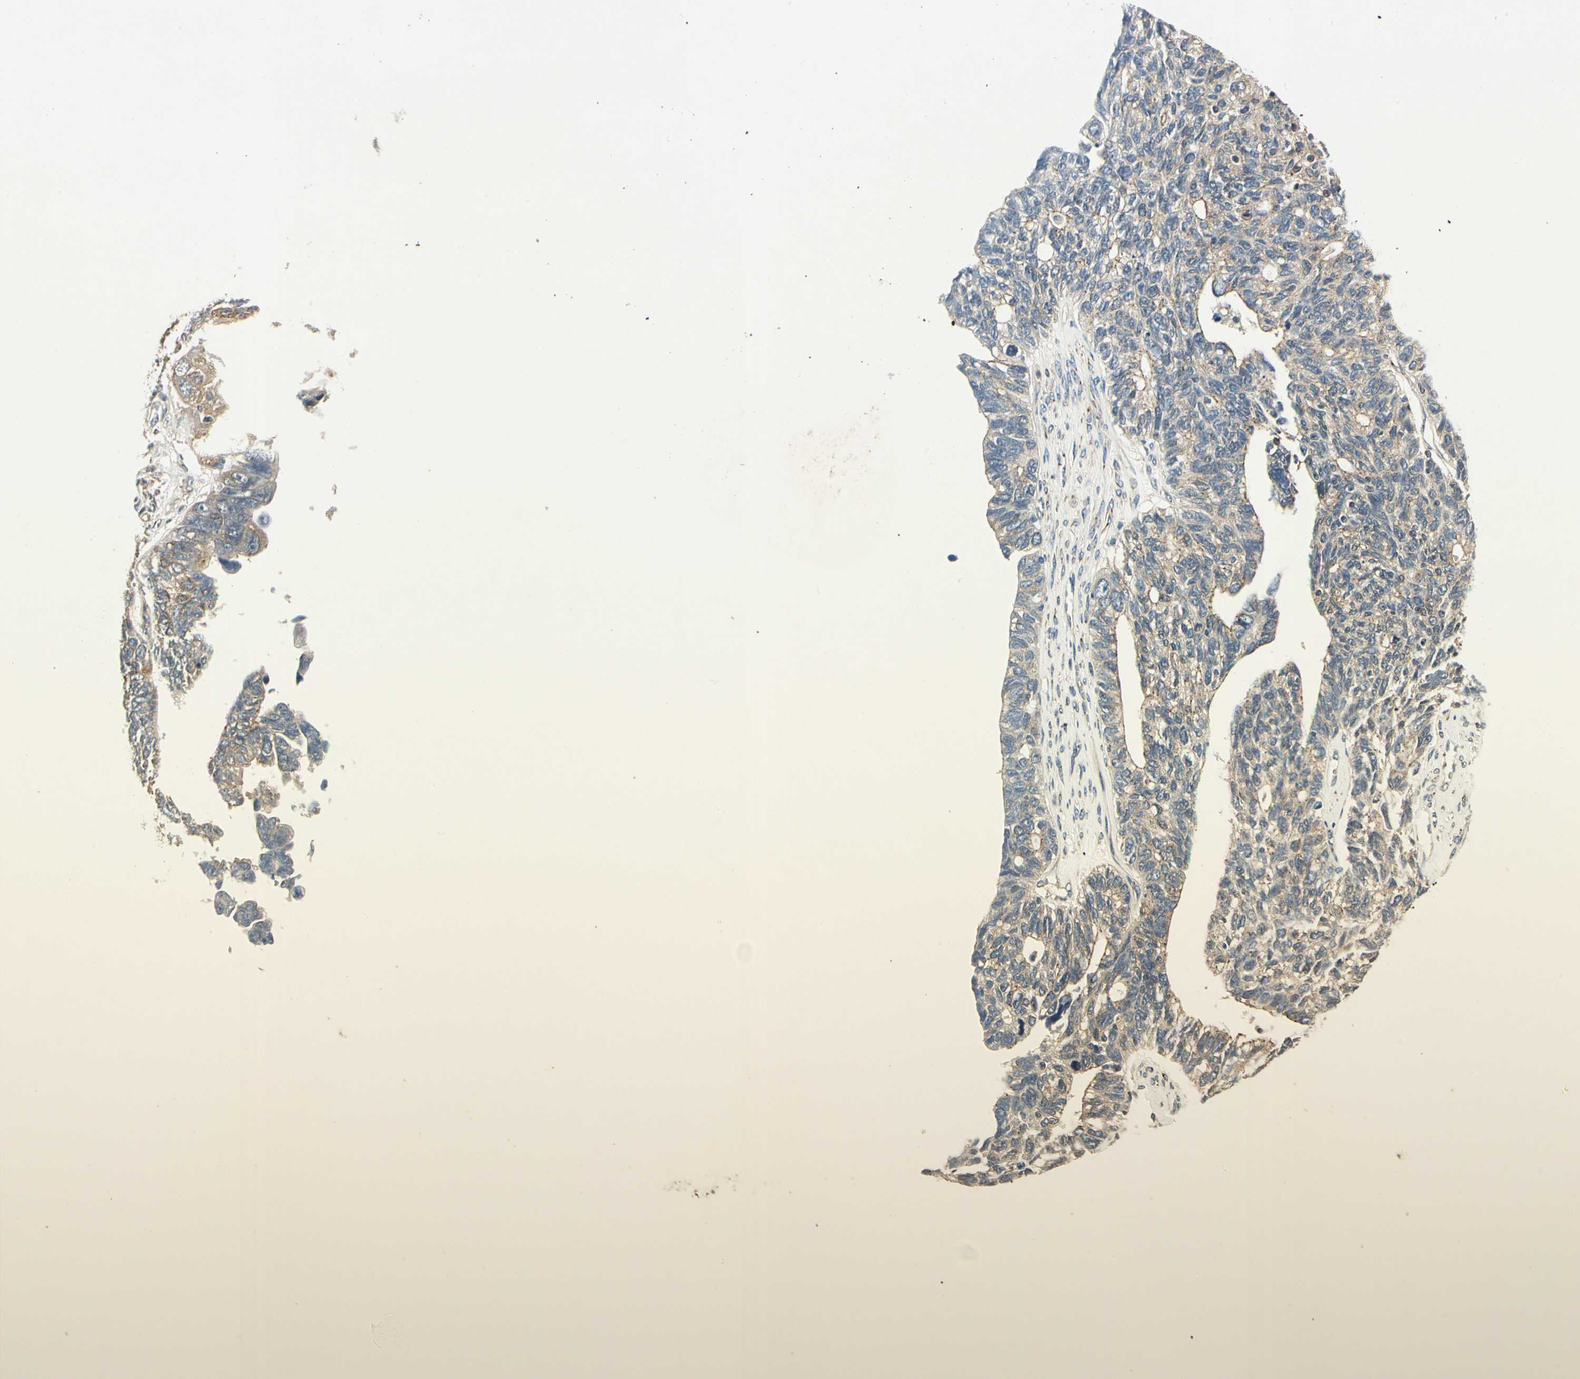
{"staining": {"intensity": "weak", "quantity": "25%-75%", "location": "cytoplasmic/membranous"}, "tissue": "ovarian cancer", "cell_type": "Tumor cells", "image_type": "cancer", "snomed": [{"axis": "morphology", "description": "Cystadenocarcinoma, serous, NOS"}, {"axis": "topography", "description": "Ovary"}], "caption": "High-magnification brightfield microscopy of ovarian cancer (serous cystadenocarcinoma) stained with DAB (brown) and counterstained with hematoxylin (blue). tumor cells exhibit weak cytoplasmic/membranous positivity is appreciated in about25%-75% of cells.", "gene": "AKAP9", "patient": {"sex": "female", "age": 79}}